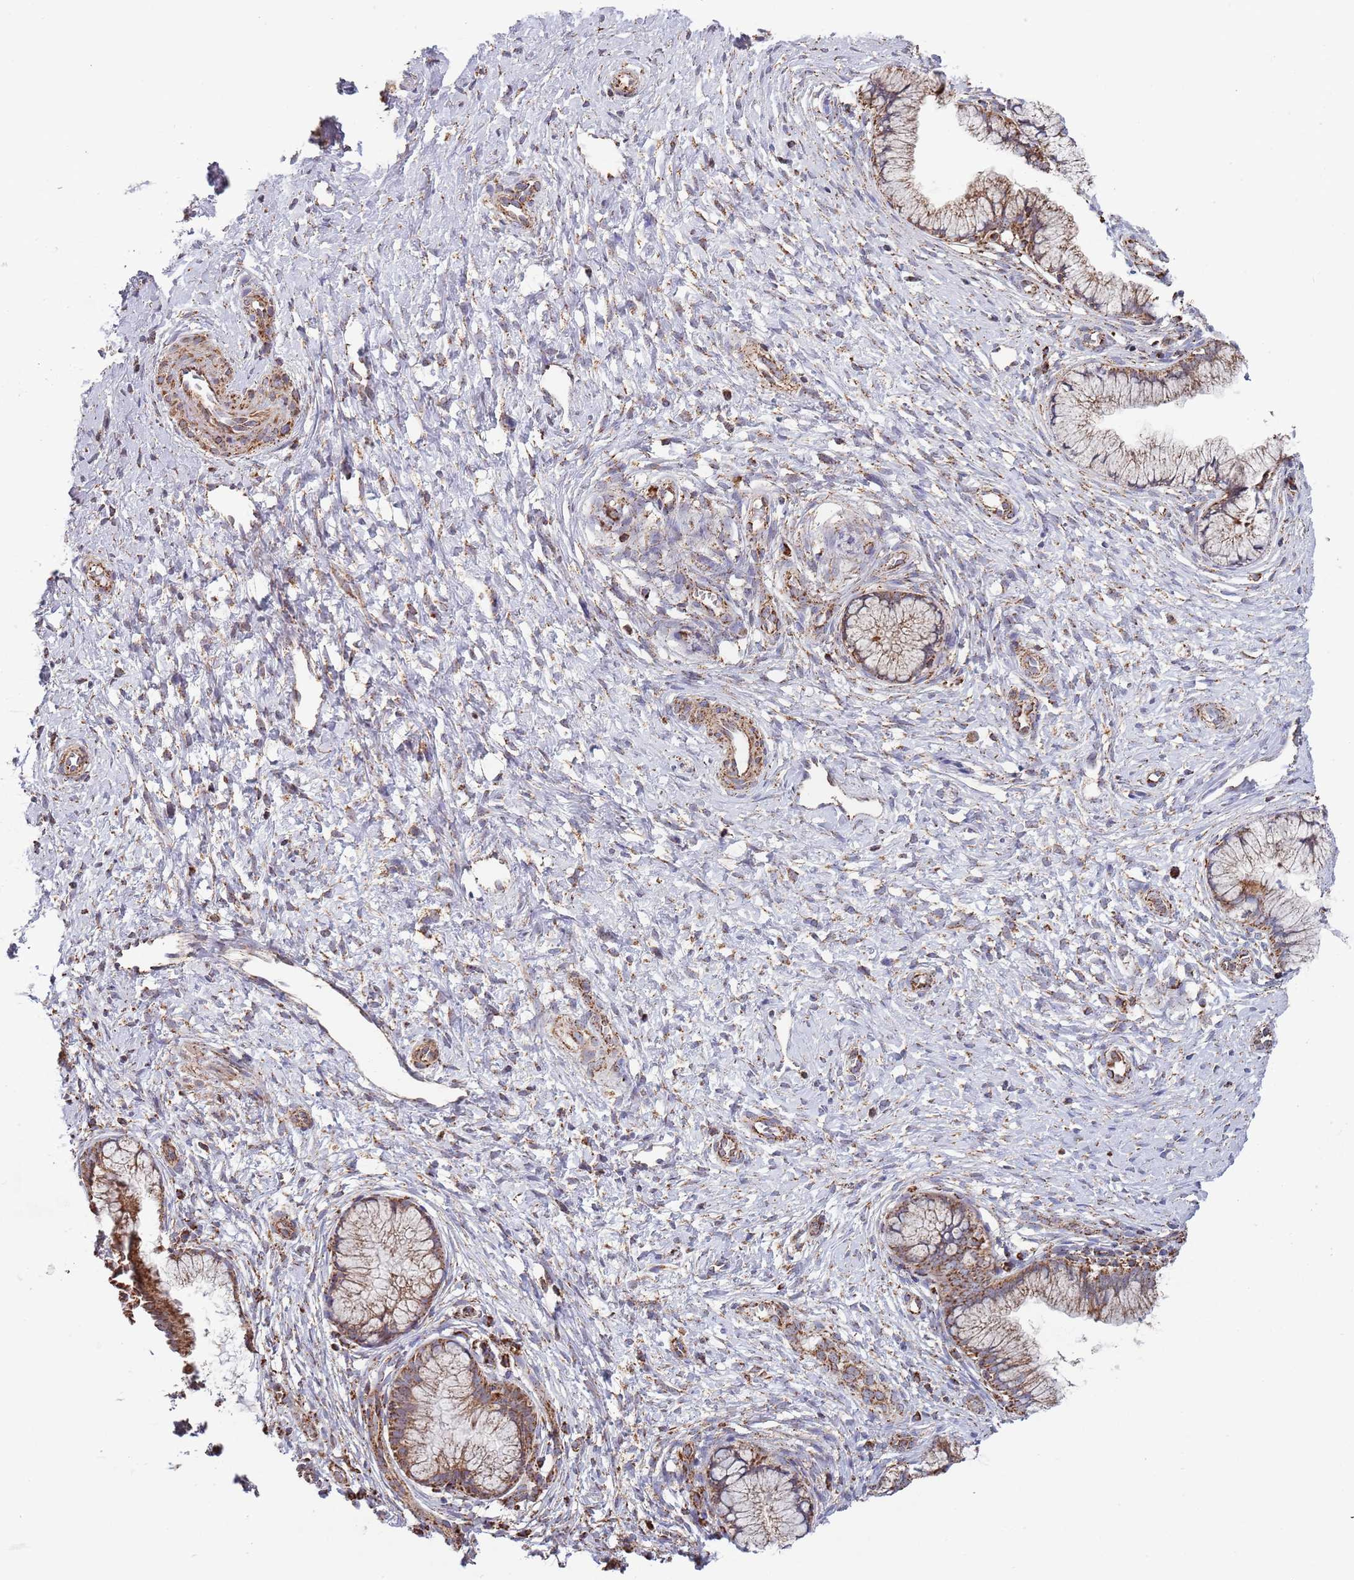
{"staining": {"intensity": "moderate", "quantity": ">75%", "location": "cytoplasmic/membranous"}, "tissue": "cervix", "cell_type": "Glandular cells", "image_type": "normal", "snomed": [{"axis": "morphology", "description": "Normal tissue, NOS"}, {"axis": "topography", "description": "Cervix"}], "caption": "IHC (DAB) staining of benign cervix exhibits moderate cytoplasmic/membranous protein staining in about >75% of glandular cells.", "gene": "VPS16", "patient": {"sex": "female", "age": 36}}